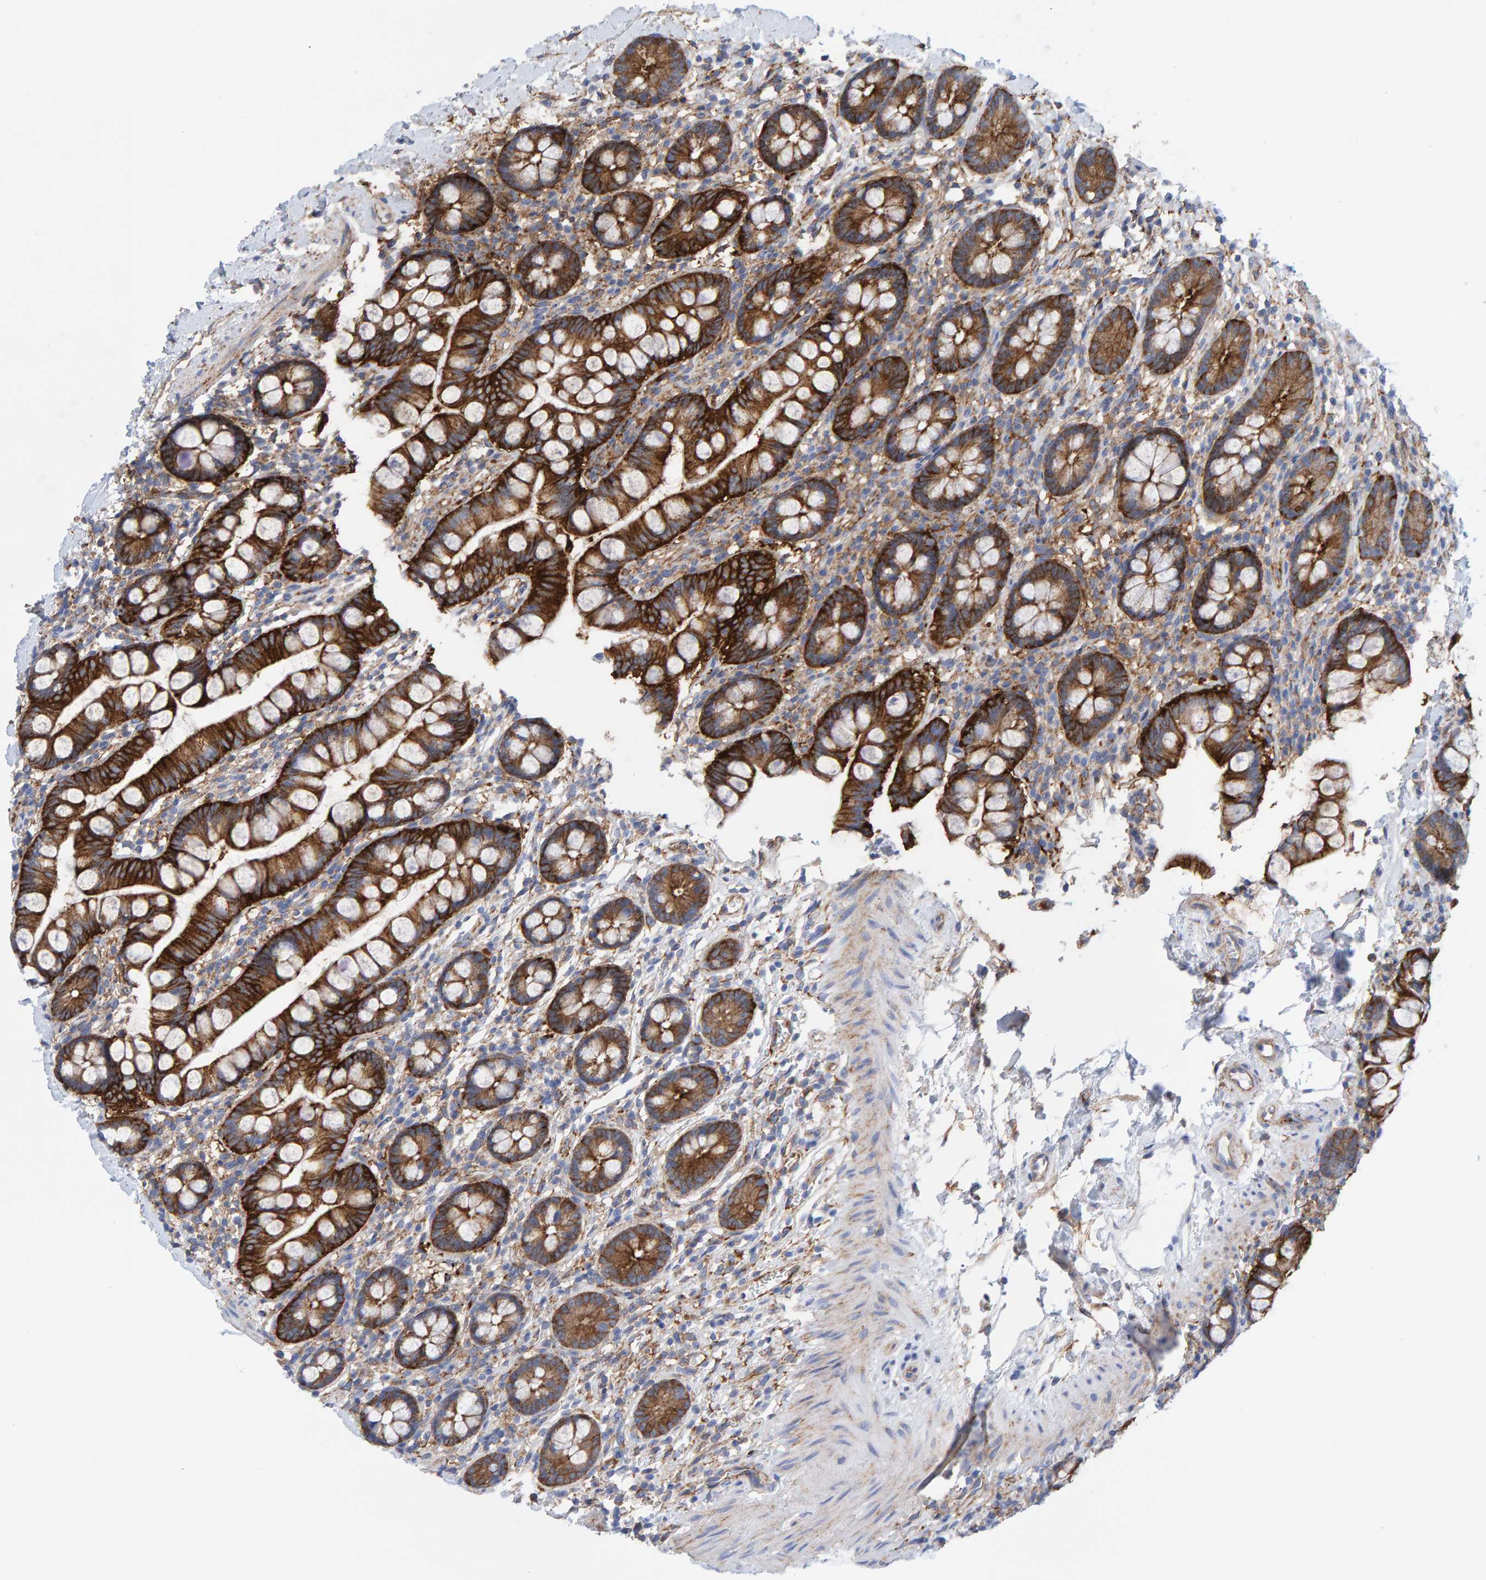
{"staining": {"intensity": "strong", "quantity": ">75%", "location": "cytoplasmic/membranous"}, "tissue": "small intestine", "cell_type": "Glandular cells", "image_type": "normal", "snomed": [{"axis": "morphology", "description": "Normal tissue, NOS"}, {"axis": "topography", "description": "Small intestine"}], "caption": "The immunohistochemical stain highlights strong cytoplasmic/membranous staining in glandular cells of normal small intestine.", "gene": "MVP", "patient": {"sex": "female", "age": 84}}